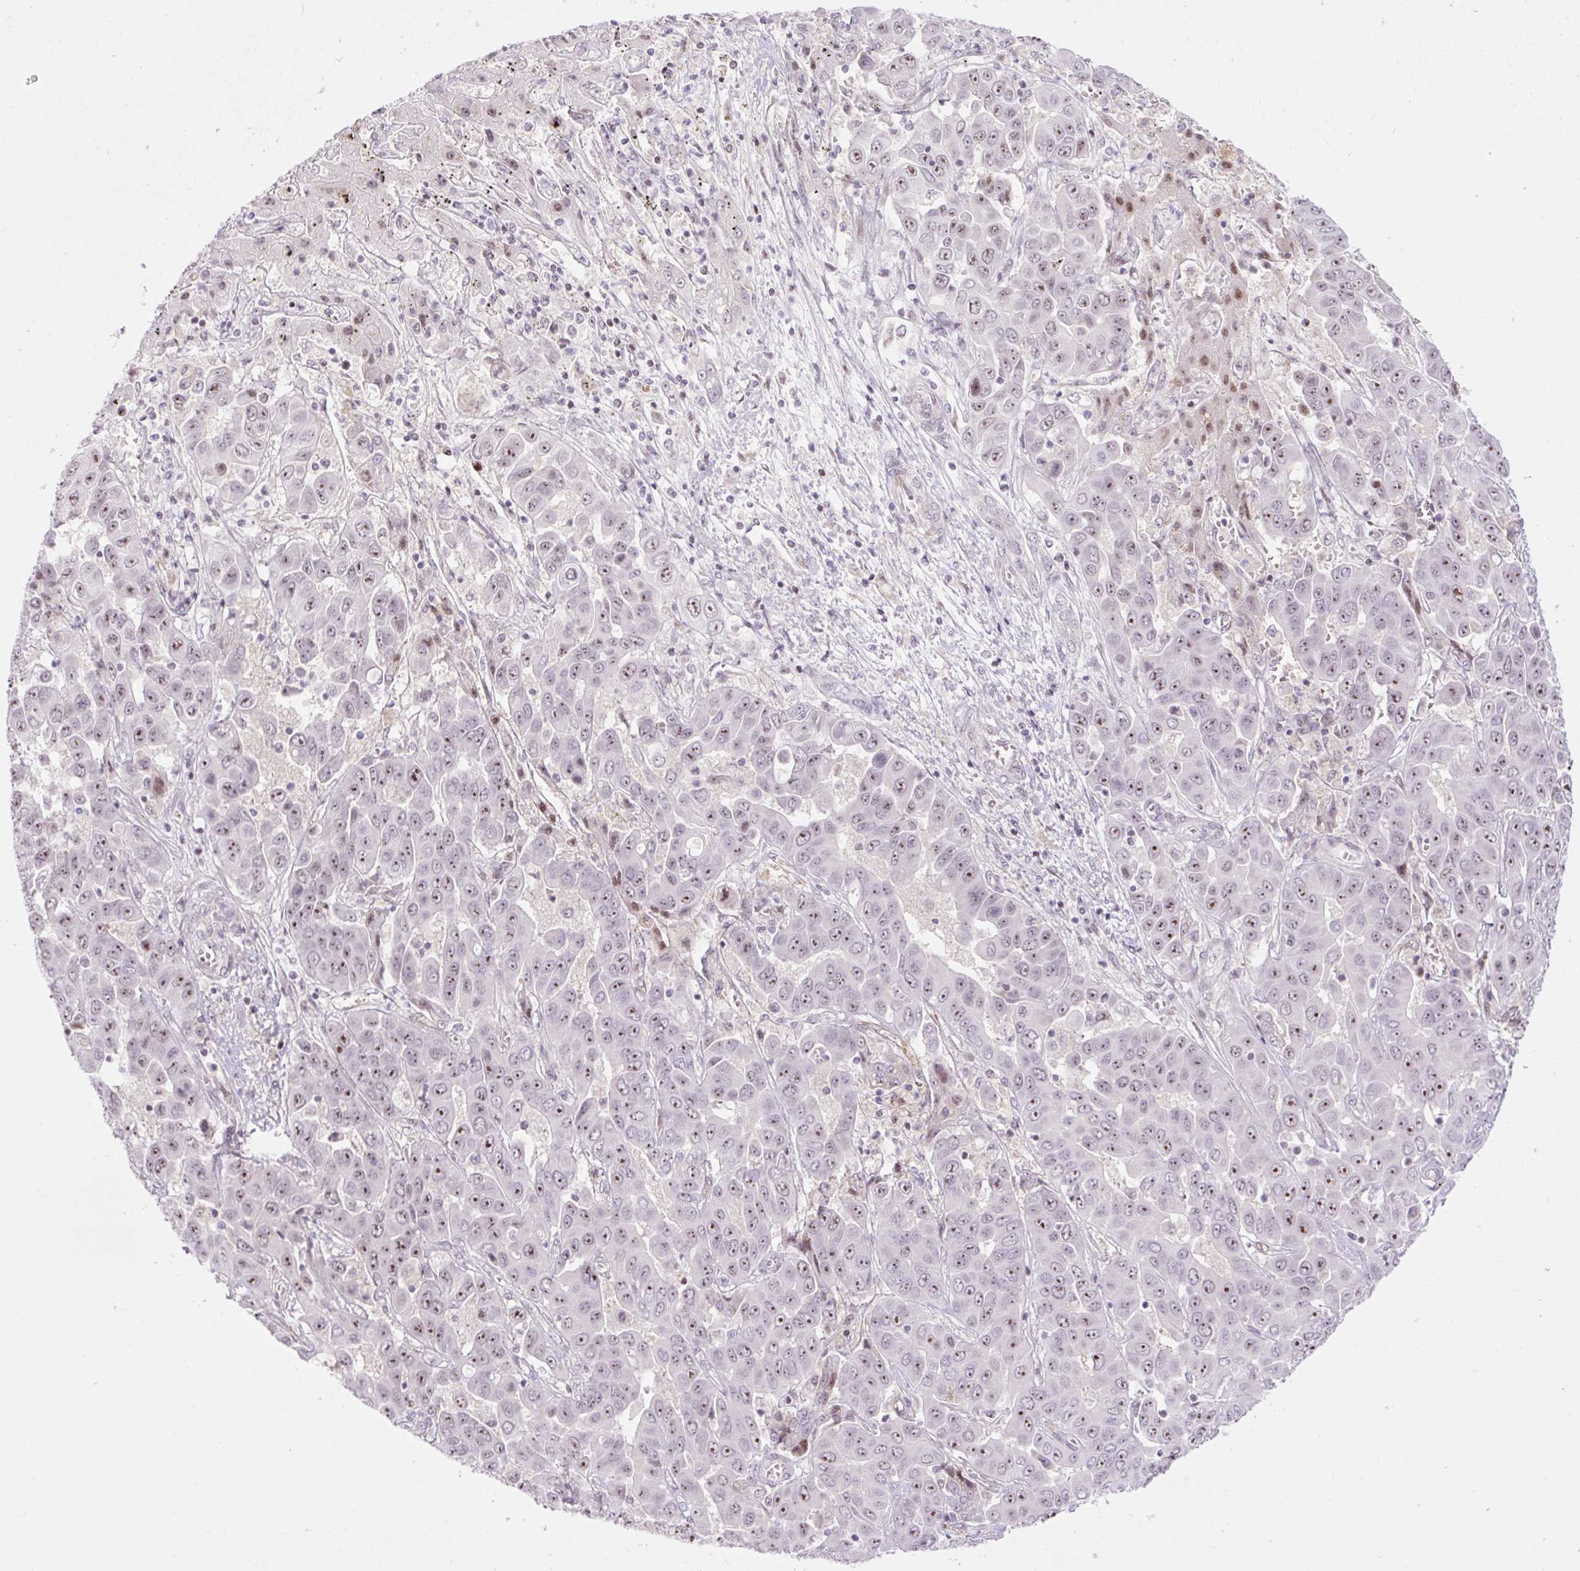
{"staining": {"intensity": "moderate", "quantity": ">75%", "location": "nuclear"}, "tissue": "liver cancer", "cell_type": "Tumor cells", "image_type": "cancer", "snomed": [{"axis": "morphology", "description": "Cholangiocarcinoma"}, {"axis": "topography", "description": "Liver"}], "caption": "High-magnification brightfield microscopy of liver cancer stained with DAB (3,3'-diaminobenzidine) (brown) and counterstained with hematoxylin (blue). tumor cells exhibit moderate nuclear positivity is appreciated in approximately>75% of cells. The staining was performed using DAB to visualize the protein expression in brown, while the nuclei were stained in blue with hematoxylin (Magnification: 20x).", "gene": "ZNF417", "patient": {"sex": "female", "age": 52}}